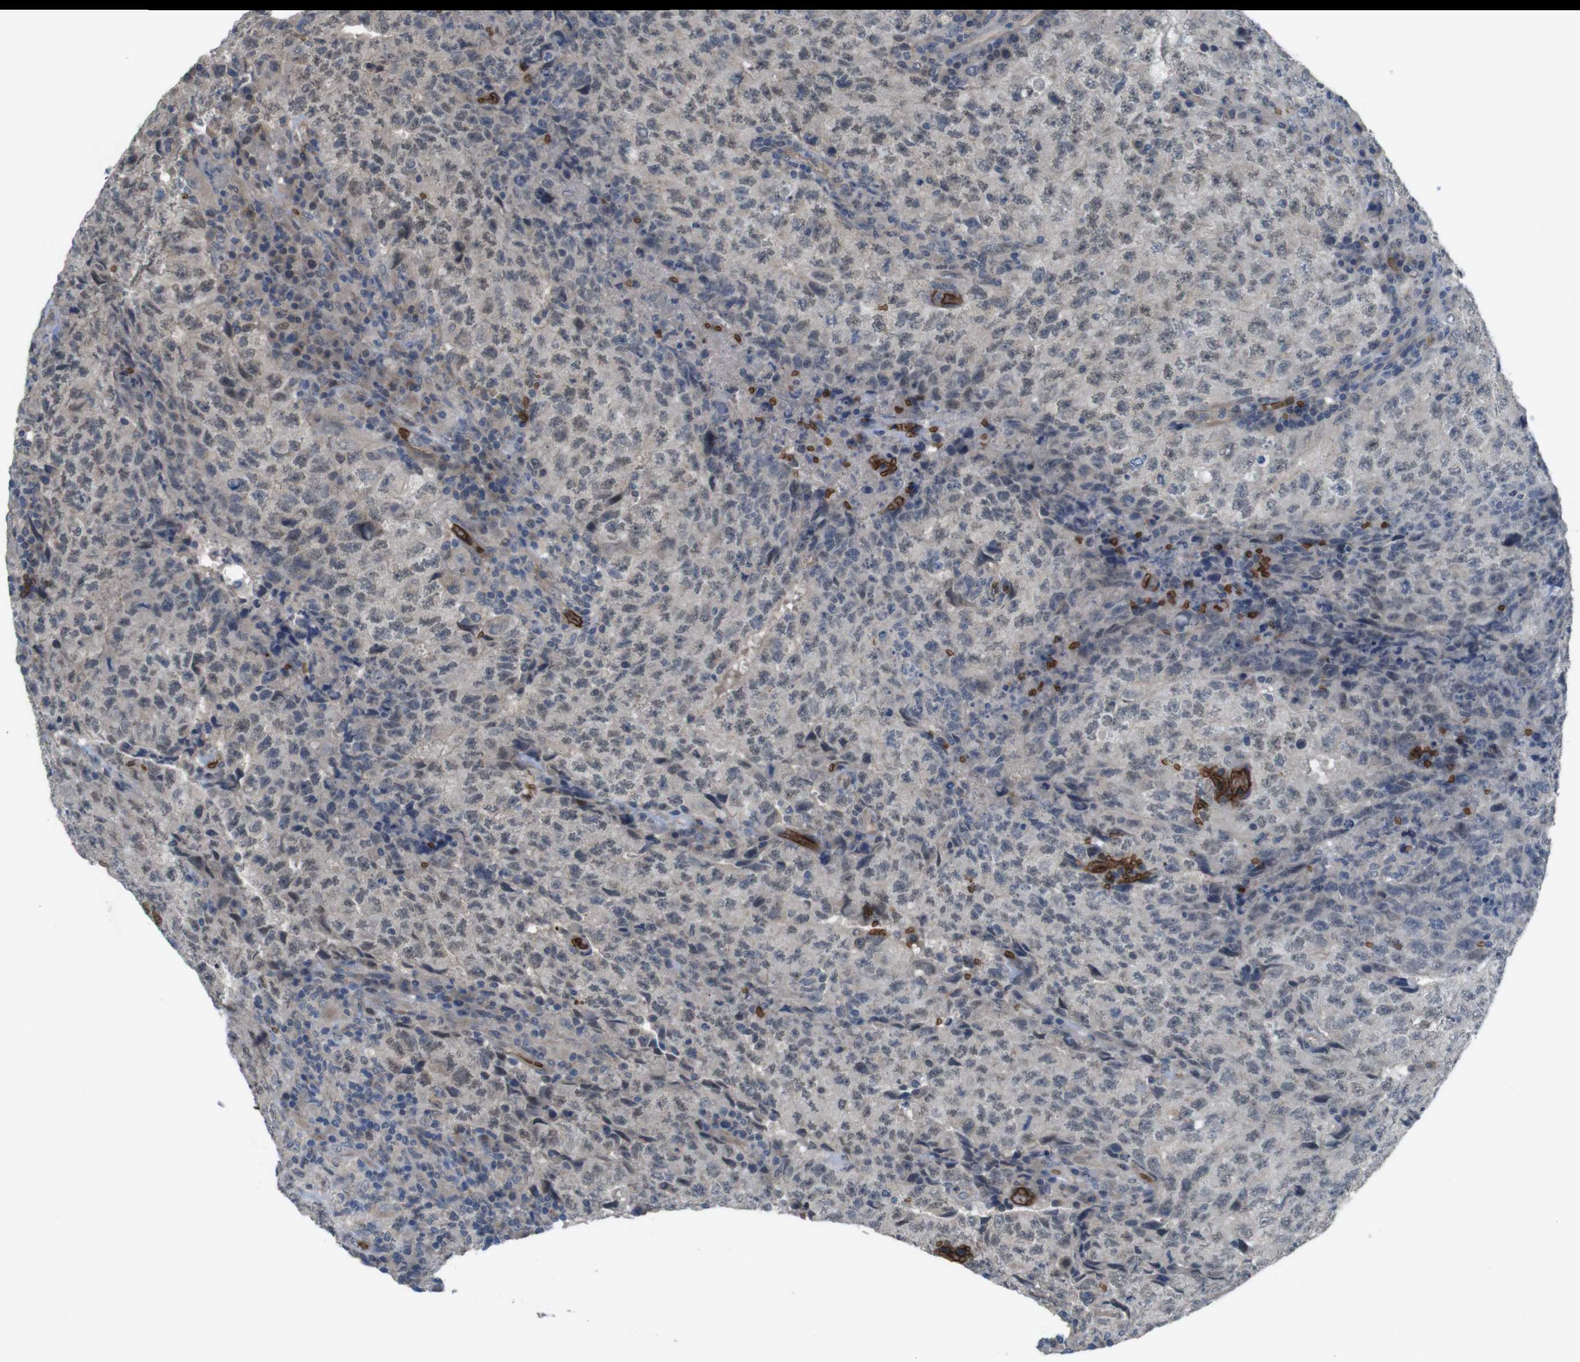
{"staining": {"intensity": "negative", "quantity": "none", "location": "none"}, "tissue": "testis cancer", "cell_type": "Tumor cells", "image_type": "cancer", "snomed": [{"axis": "morphology", "description": "Necrosis, NOS"}, {"axis": "morphology", "description": "Carcinoma, Embryonal, NOS"}, {"axis": "topography", "description": "Testis"}], "caption": "This is a histopathology image of immunohistochemistry (IHC) staining of testis cancer, which shows no positivity in tumor cells. The staining is performed using DAB (3,3'-diaminobenzidine) brown chromogen with nuclei counter-stained in using hematoxylin.", "gene": "GYPA", "patient": {"sex": "male", "age": 19}}